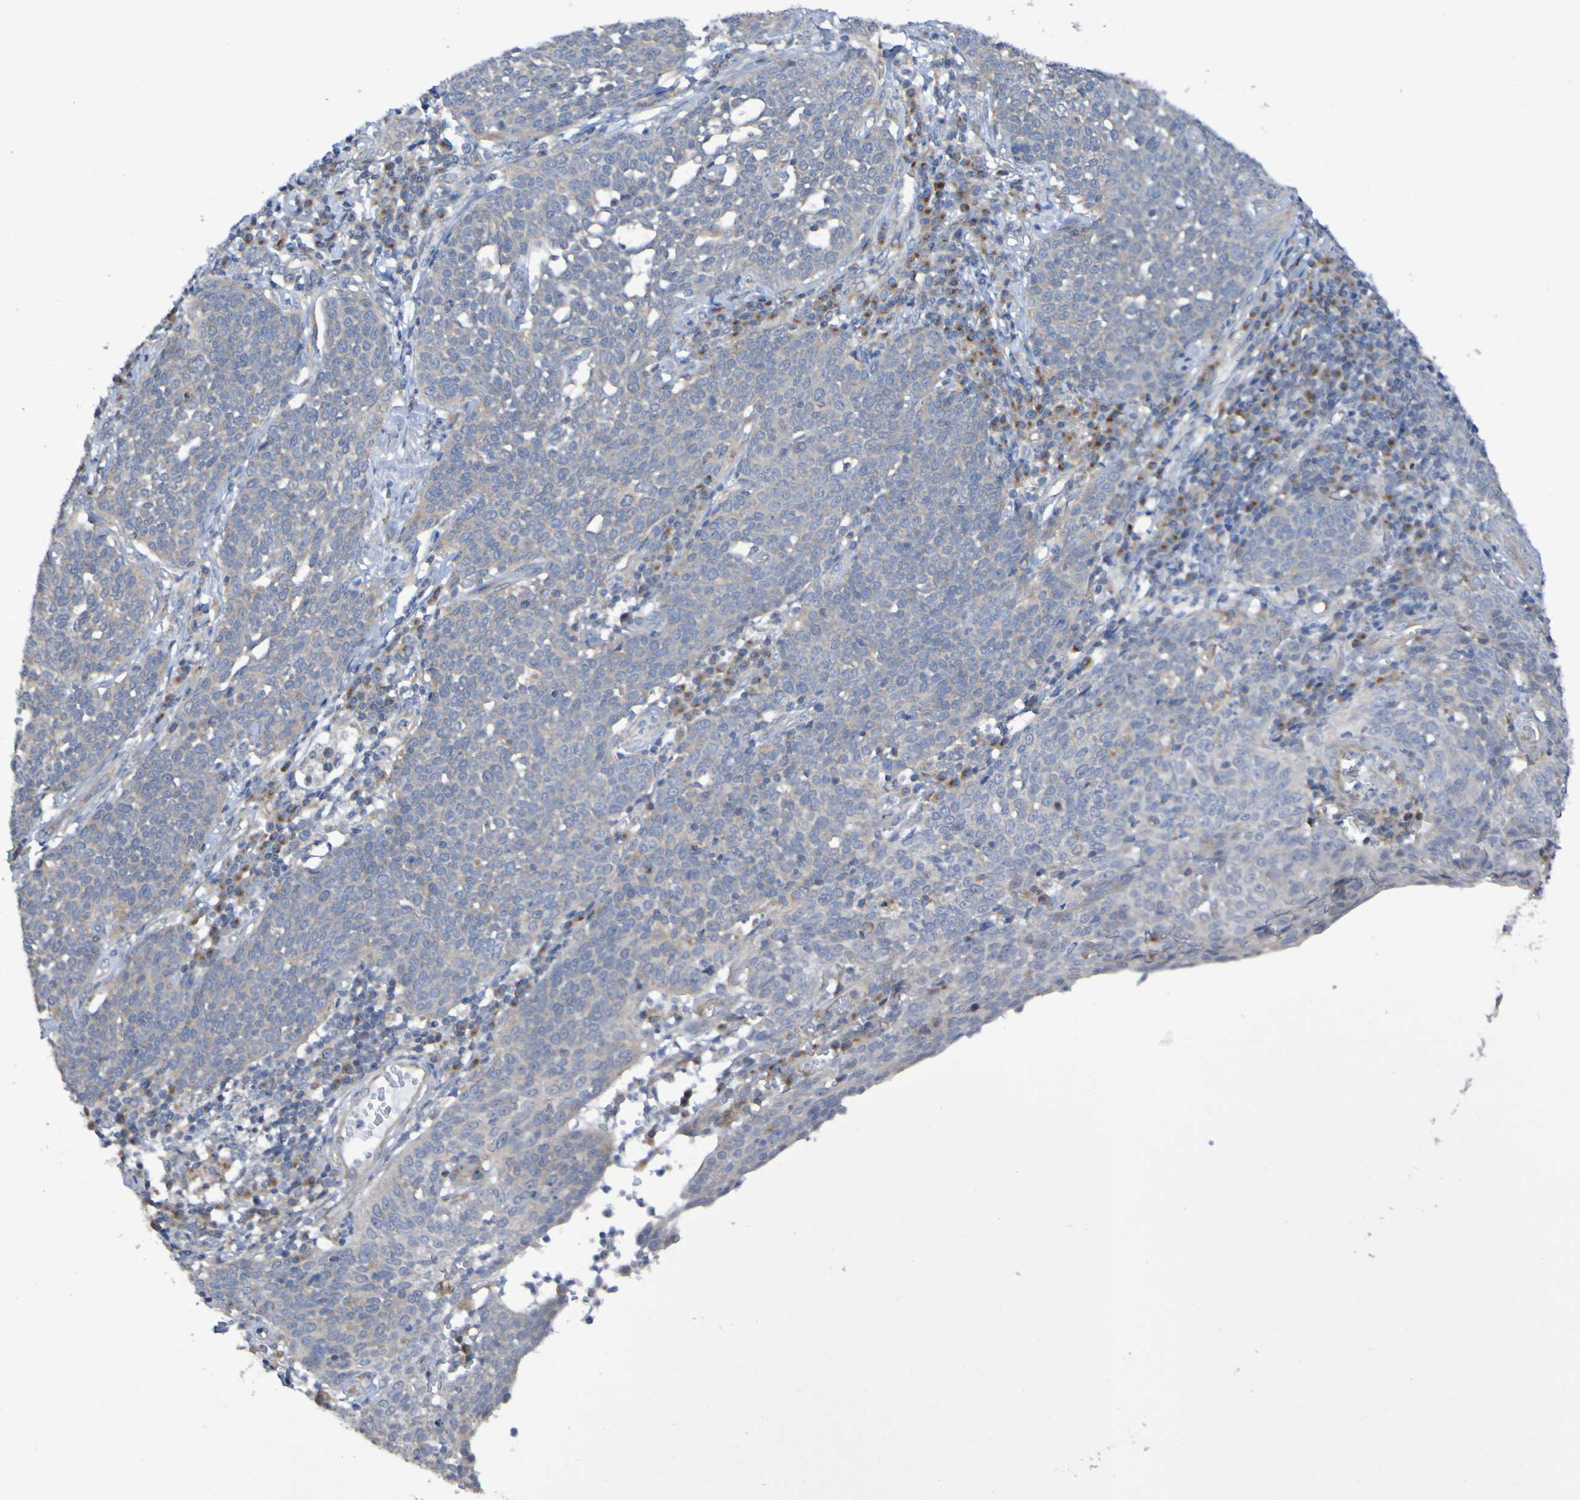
{"staining": {"intensity": "negative", "quantity": "none", "location": "none"}, "tissue": "cervical cancer", "cell_type": "Tumor cells", "image_type": "cancer", "snomed": [{"axis": "morphology", "description": "Squamous cell carcinoma, NOS"}, {"axis": "topography", "description": "Cervix"}], "caption": "Tumor cells show no significant staining in cervical squamous cell carcinoma. Brightfield microscopy of immunohistochemistry (IHC) stained with DAB (brown) and hematoxylin (blue), captured at high magnification.", "gene": "LMBRD2", "patient": {"sex": "female", "age": 34}}